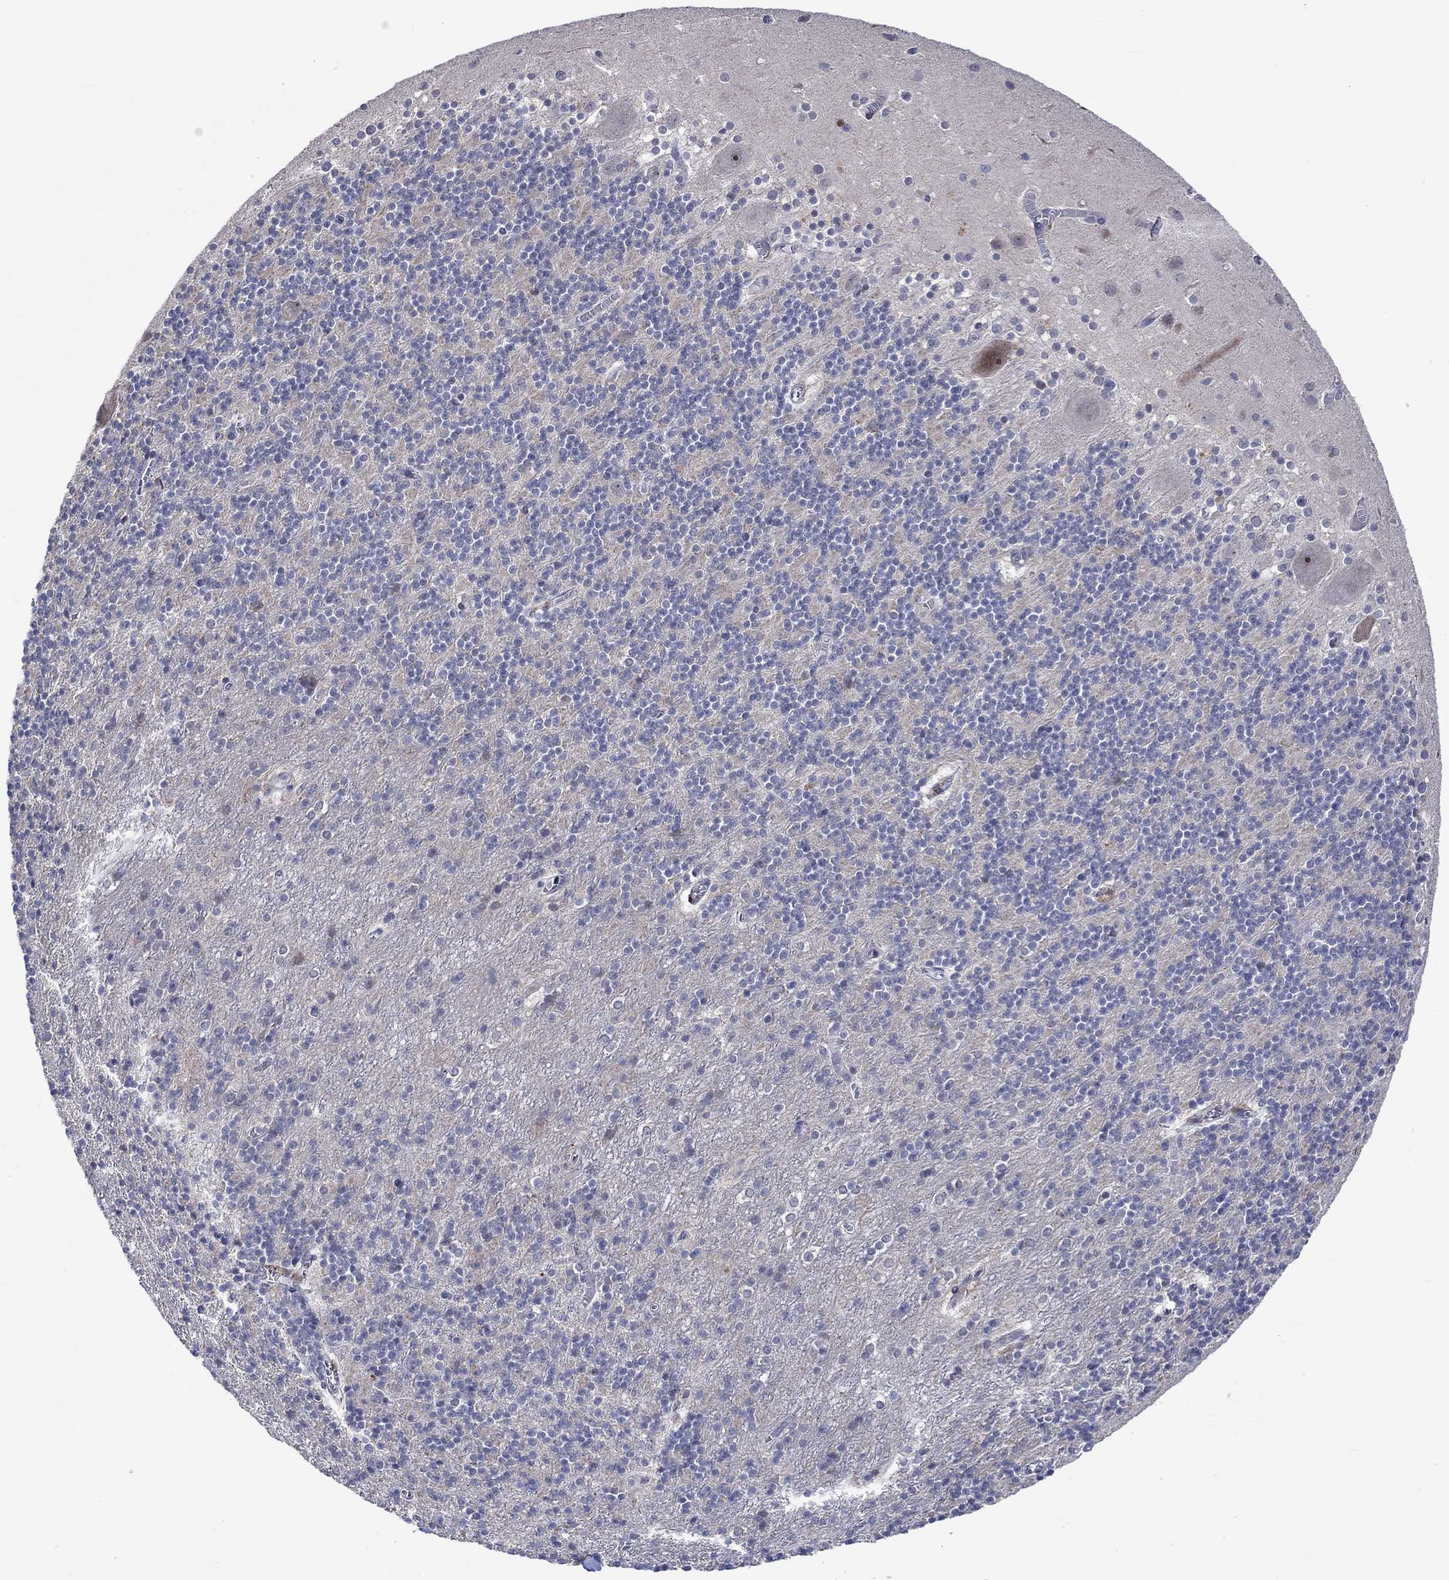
{"staining": {"intensity": "negative", "quantity": "none", "location": "none"}, "tissue": "cerebellum", "cell_type": "Cells in granular layer", "image_type": "normal", "snomed": [{"axis": "morphology", "description": "Normal tissue, NOS"}, {"axis": "topography", "description": "Cerebellum"}], "caption": "The immunohistochemistry histopathology image has no significant positivity in cells in granular layer of cerebellum.", "gene": "E2F8", "patient": {"sex": "male", "age": 70}}